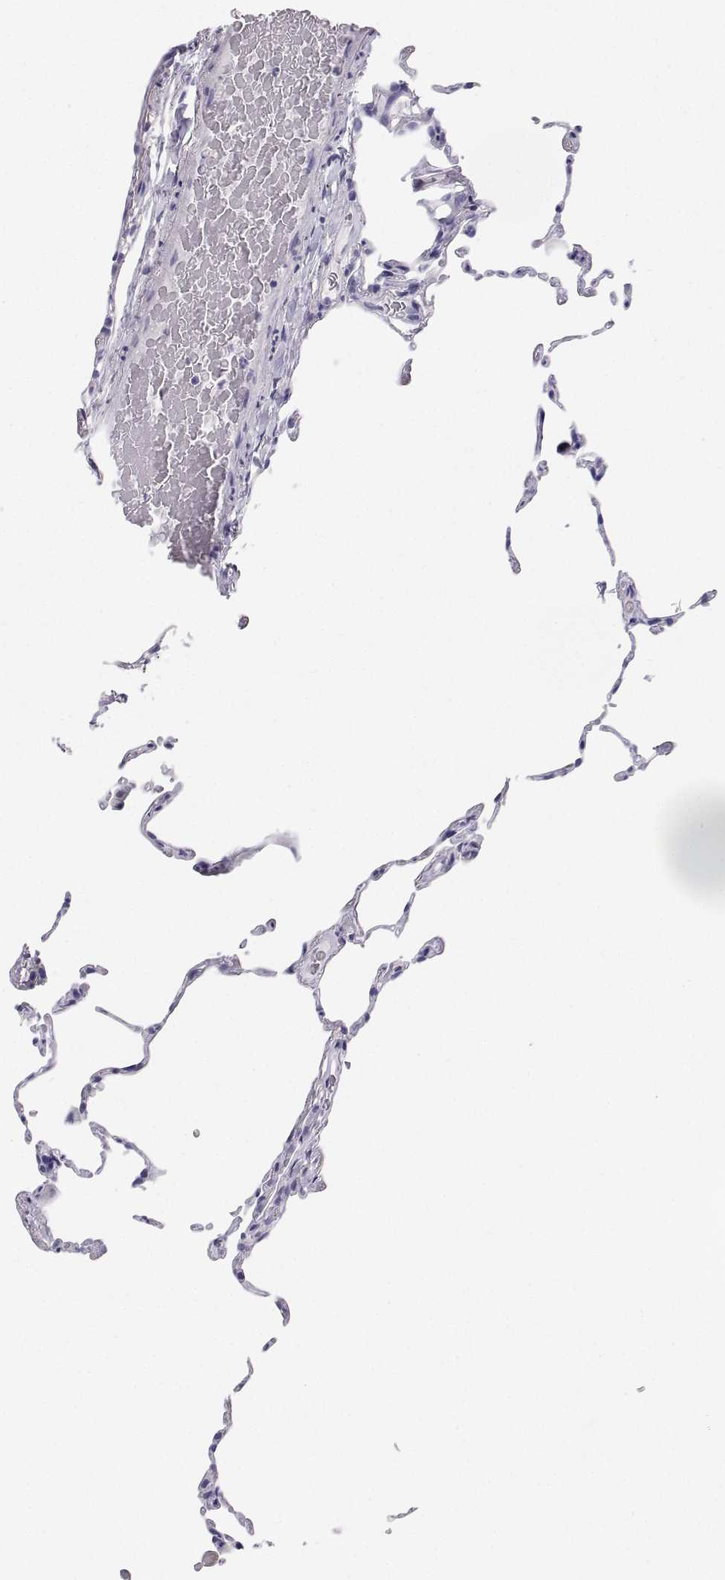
{"staining": {"intensity": "negative", "quantity": "none", "location": "none"}, "tissue": "lung", "cell_type": "Alveolar cells", "image_type": "normal", "snomed": [{"axis": "morphology", "description": "Normal tissue, NOS"}, {"axis": "topography", "description": "Lung"}], "caption": "High magnification brightfield microscopy of normal lung stained with DAB (3,3'-diaminobenzidine) (brown) and counterstained with hematoxylin (blue): alveolar cells show no significant expression.", "gene": "BHMT", "patient": {"sex": "female", "age": 57}}